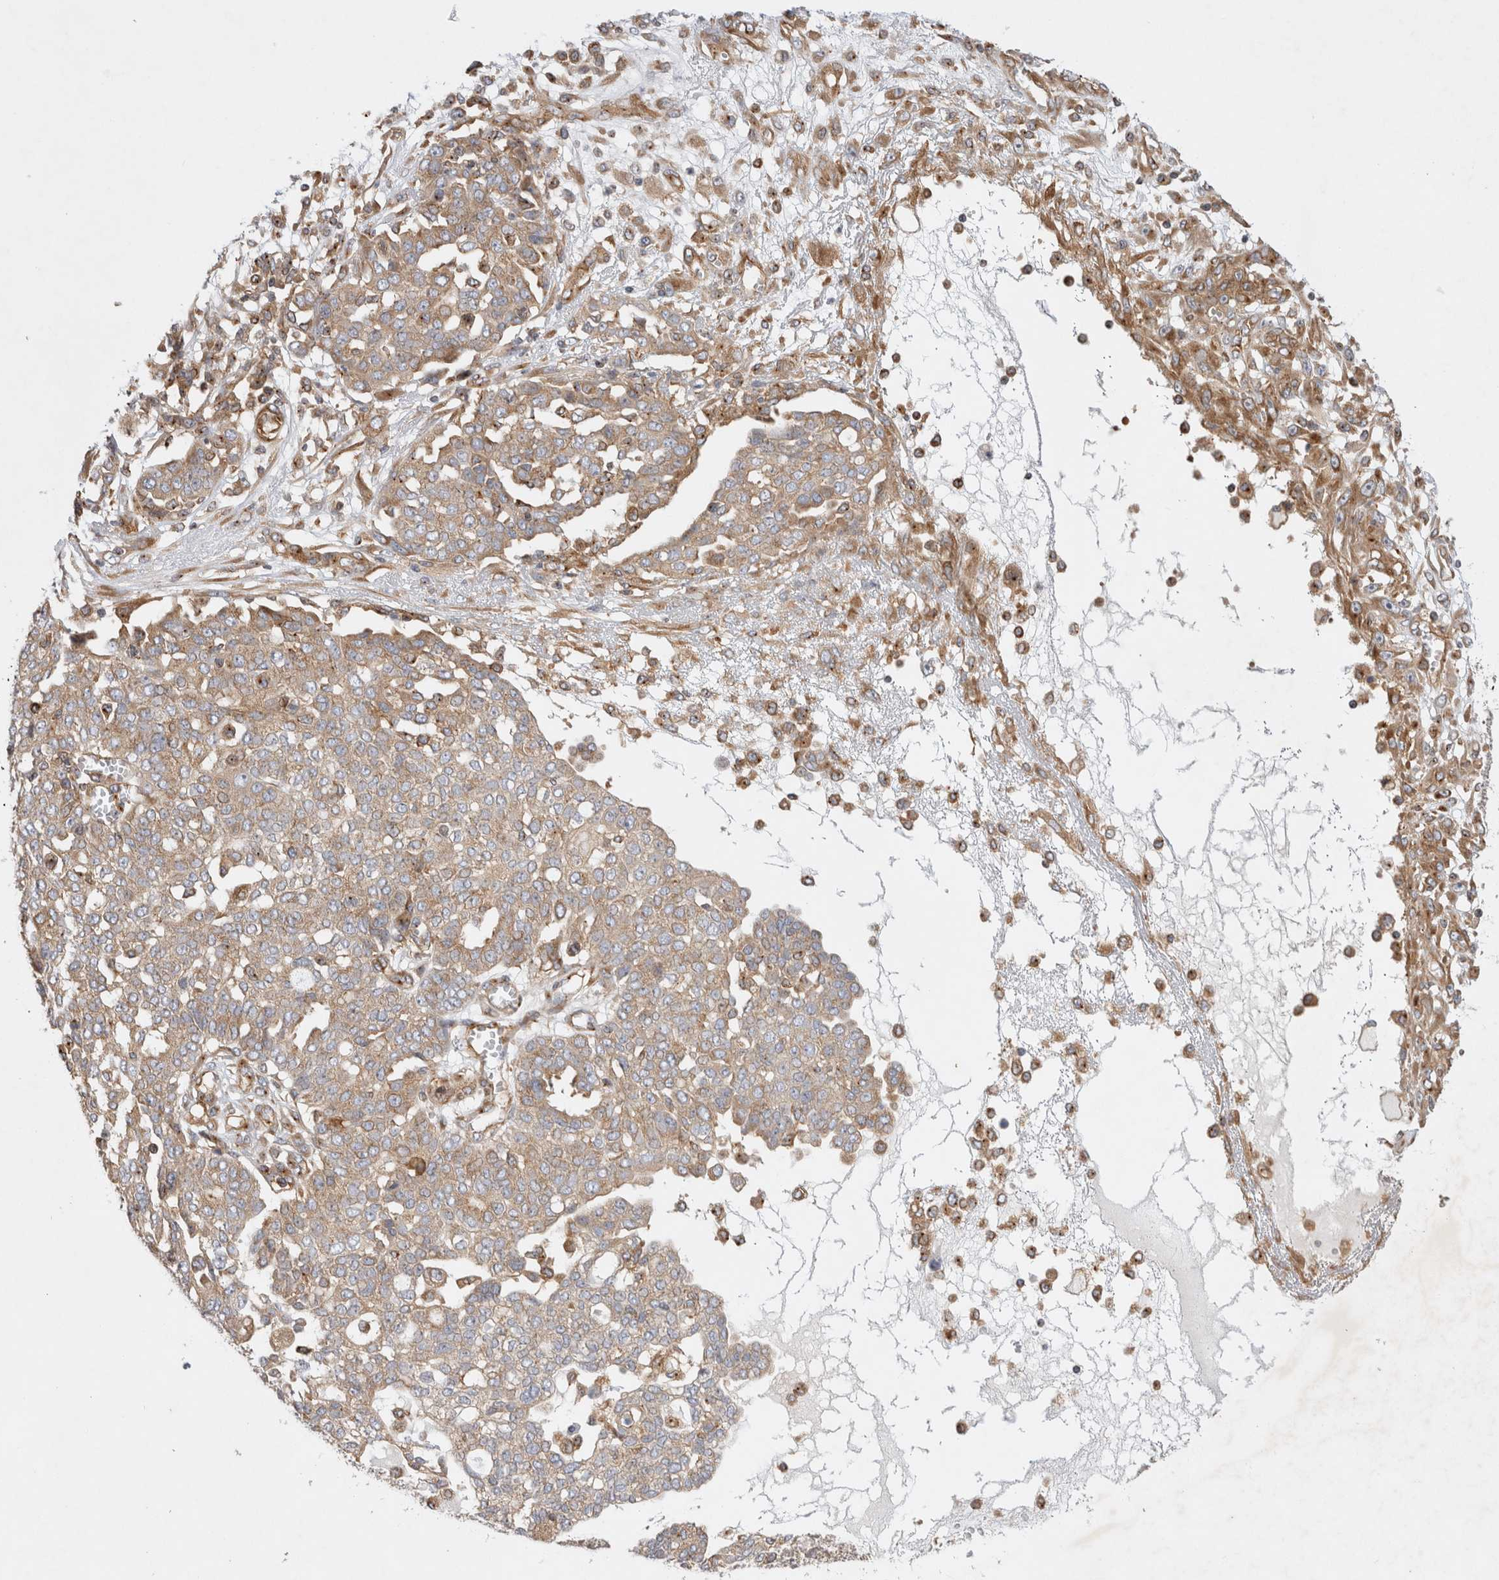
{"staining": {"intensity": "weak", "quantity": ">75%", "location": "cytoplasmic/membranous"}, "tissue": "ovarian cancer", "cell_type": "Tumor cells", "image_type": "cancer", "snomed": [{"axis": "morphology", "description": "Cystadenocarcinoma, serous, NOS"}, {"axis": "topography", "description": "Soft tissue"}, {"axis": "topography", "description": "Ovary"}], "caption": "Ovarian cancer stained for a protein (brown) displays weak cytoplasmic/membranous positive staining in about >75% of tumor cells.", "gene": "GPR150", "patient": {"sex": "female", "age": 57}}